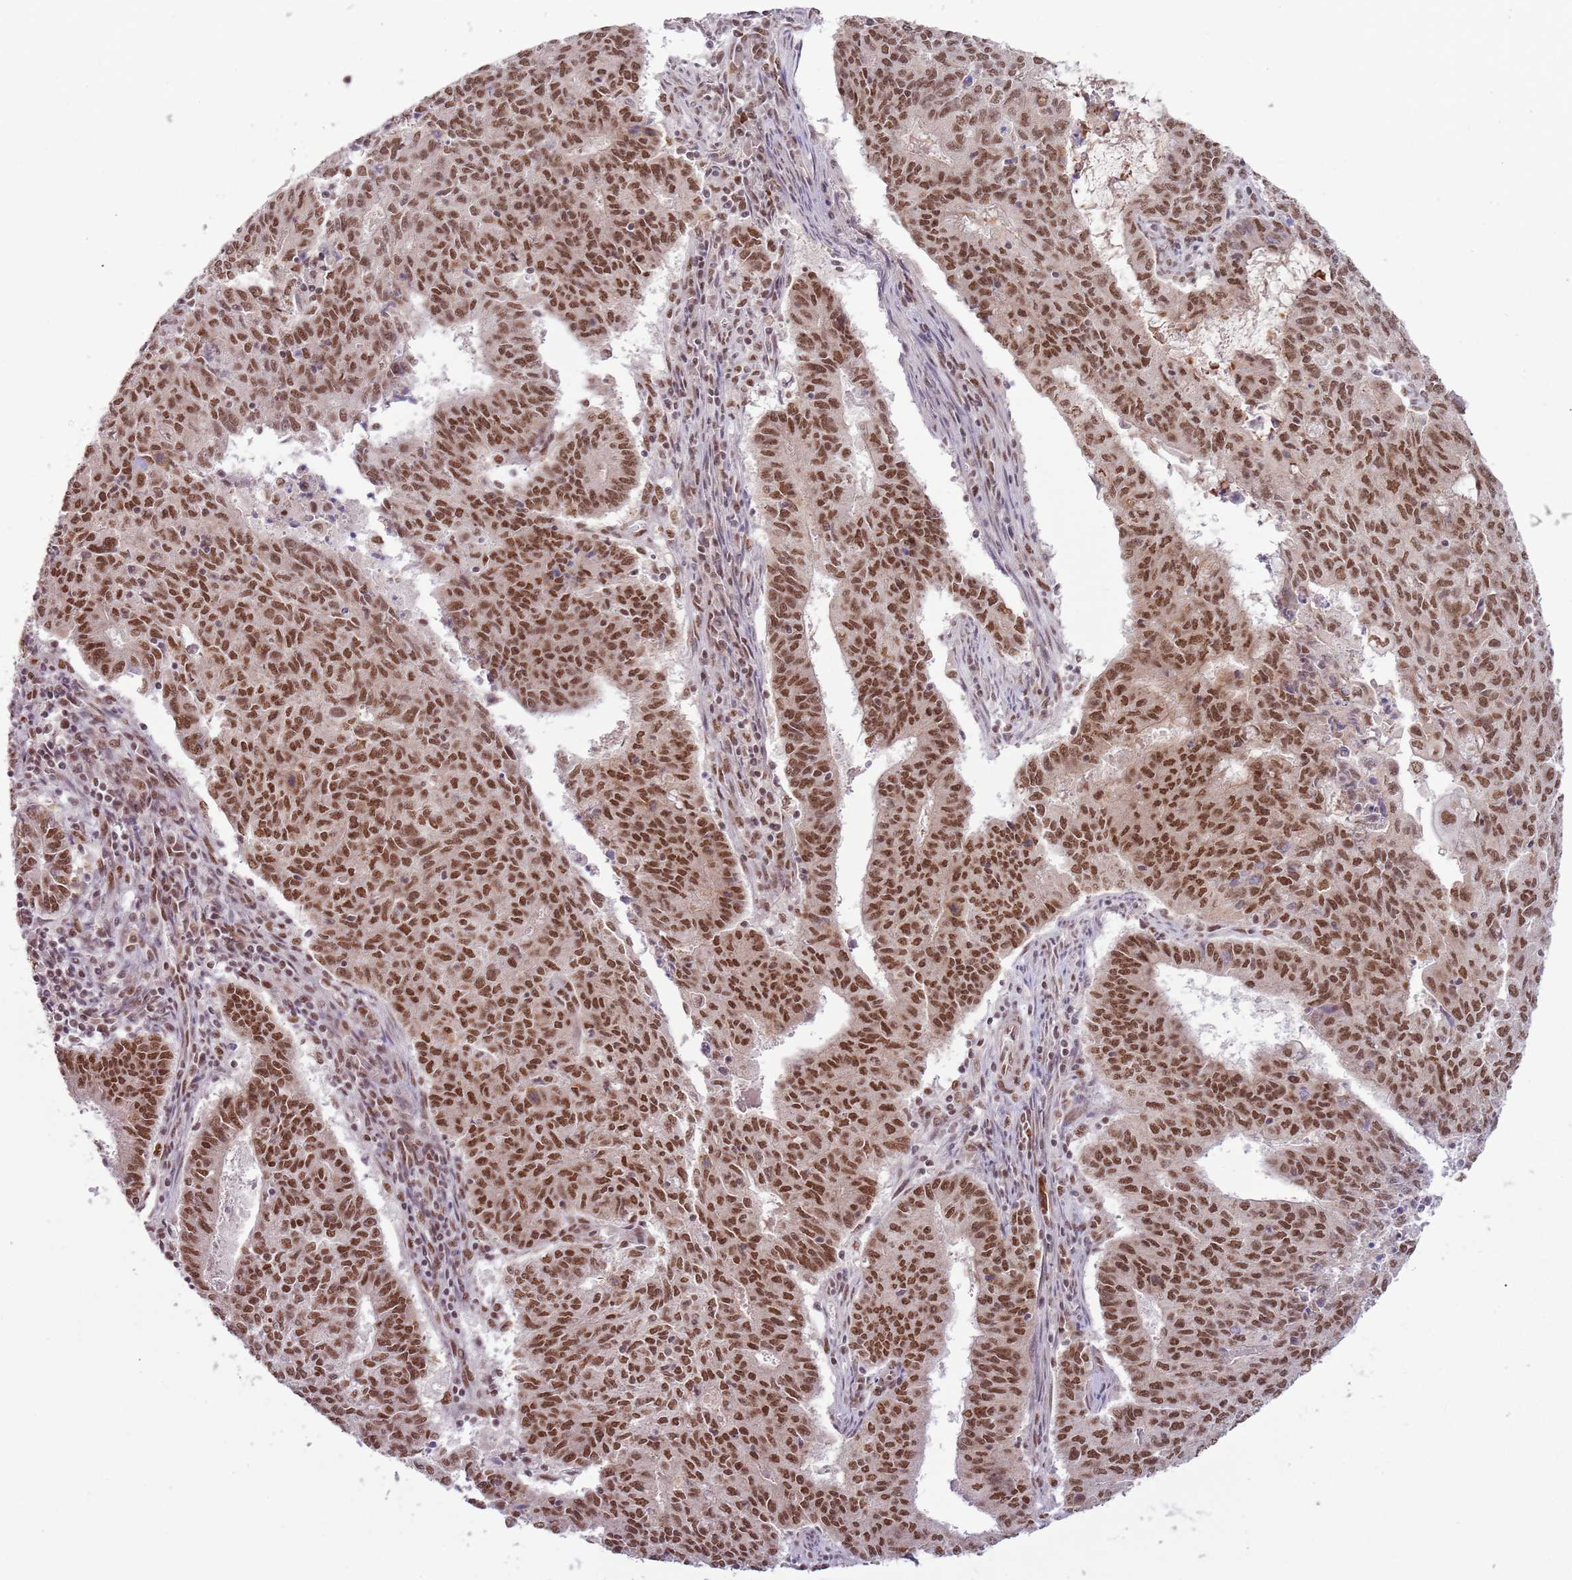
{"staining": {"intensity": "moderate", "quantity": ">75%", "location": "nuclear"}, "tissue": "endometrial cancer", "cell_type": "Tumor cells", "image_type": "cancer", "snomed": [{"axis": "morphology", "description": "Adenocarcinoma, NOS"}, {"axis": "topography", "description": "Endometrium"}], "caption": "Immunohistochemical staining of human adenocarcinoma (endometrial) shows medium levels of moderate nuclear positivity in about >75% of tumor cells.", "gene": "FAM120AOS", "patient": {"sex": "female", "age": 59}}